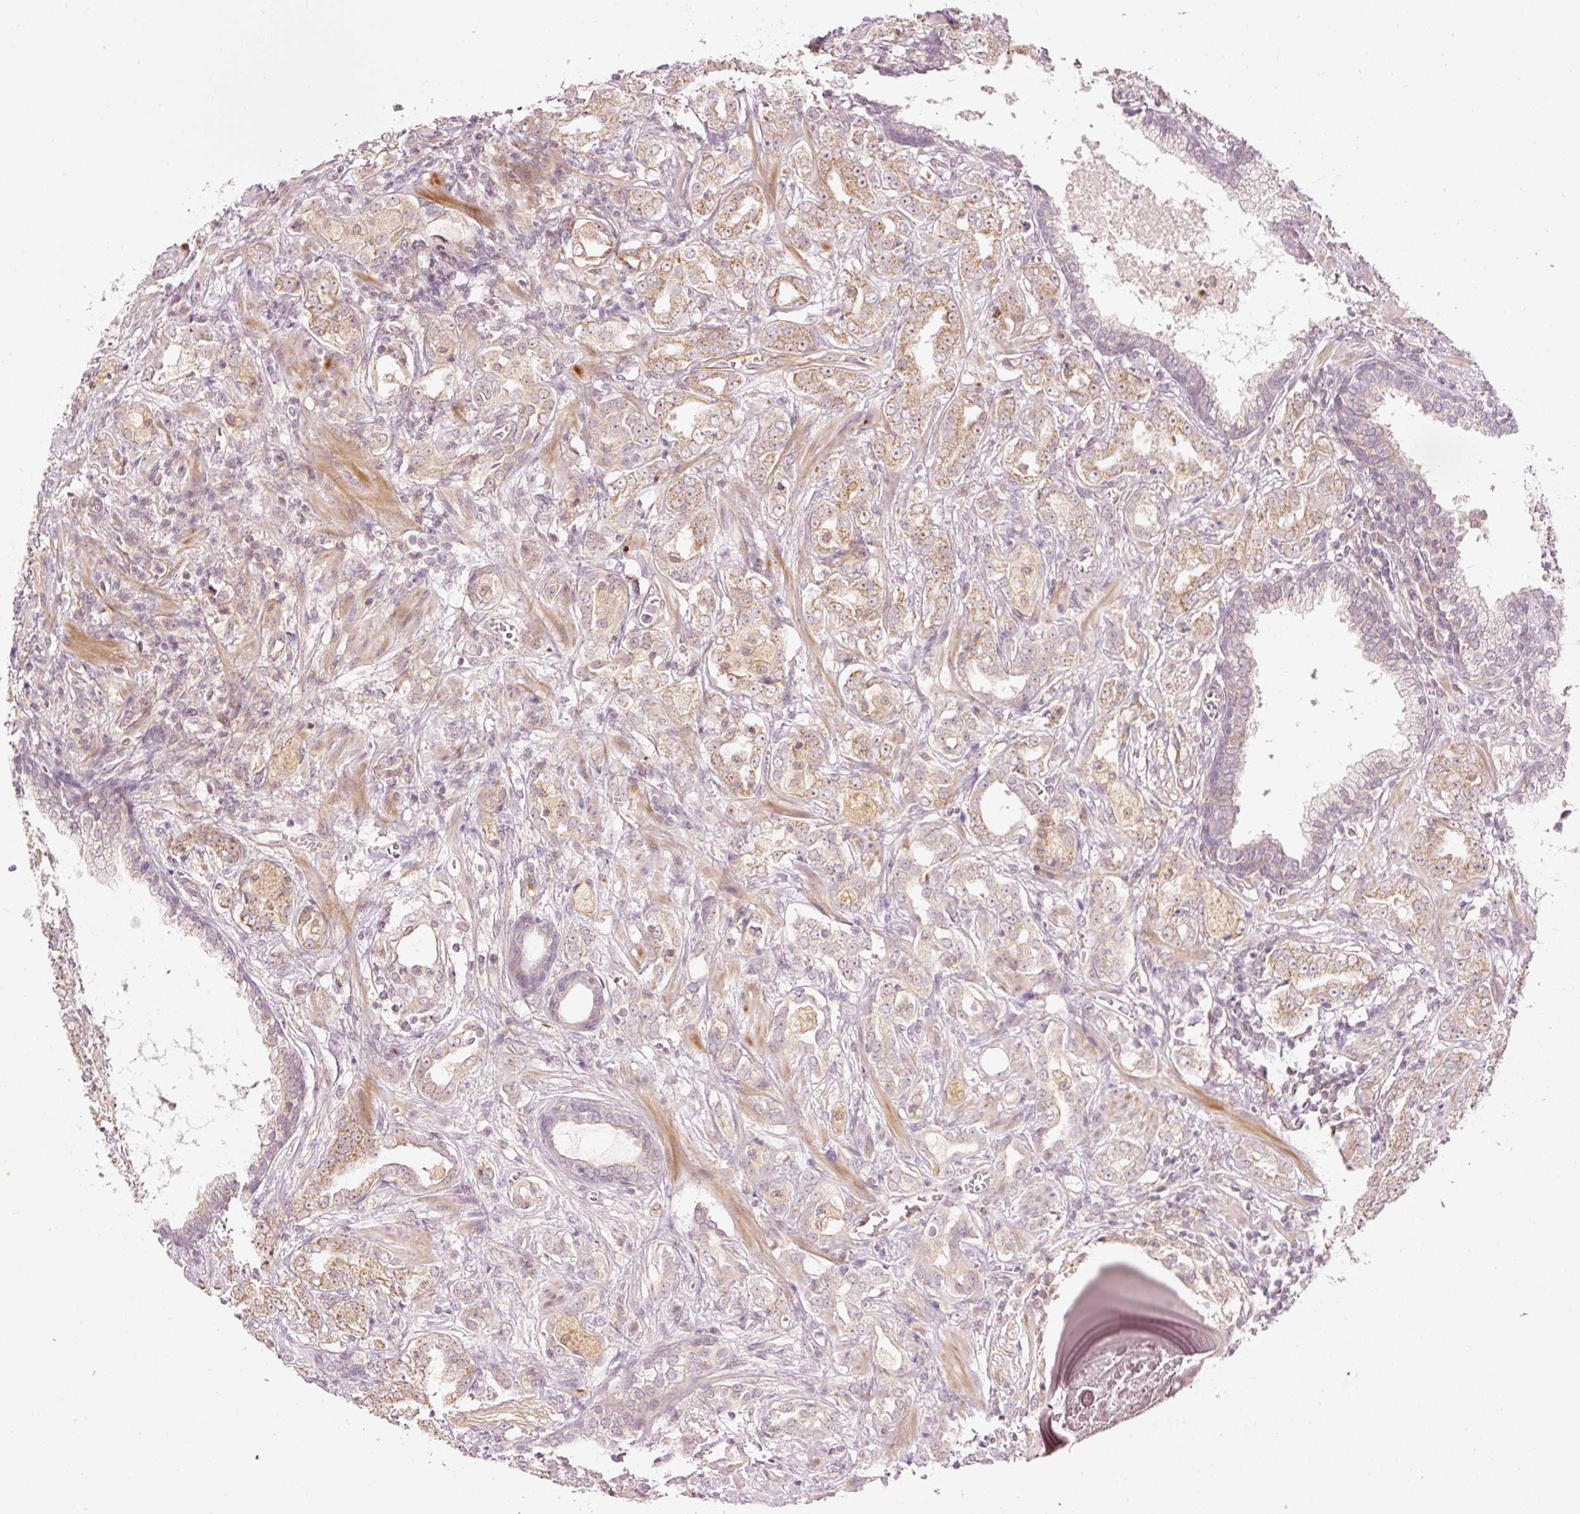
{"staining": {"intensity": "moderate", "quantity": ">75%", "location": "cytoplasmic/membranous"}, "tissue": "prostate cancer", "cell_type": "Tumor cells", "image_type": "cancer", "snomed": [{"axis": "morphology", "description": "Adenocarcinoma, High grade"}, {"axis": "topography", "description": "Prostate"}], "caption": "Prostate cancer stained with immunohistochemistry displays moderate cytoplasmic/membranous expression in about >75% of tumor cells.", "gene": "CDC20B", "patient": {"sex": "male", "age": 63}}